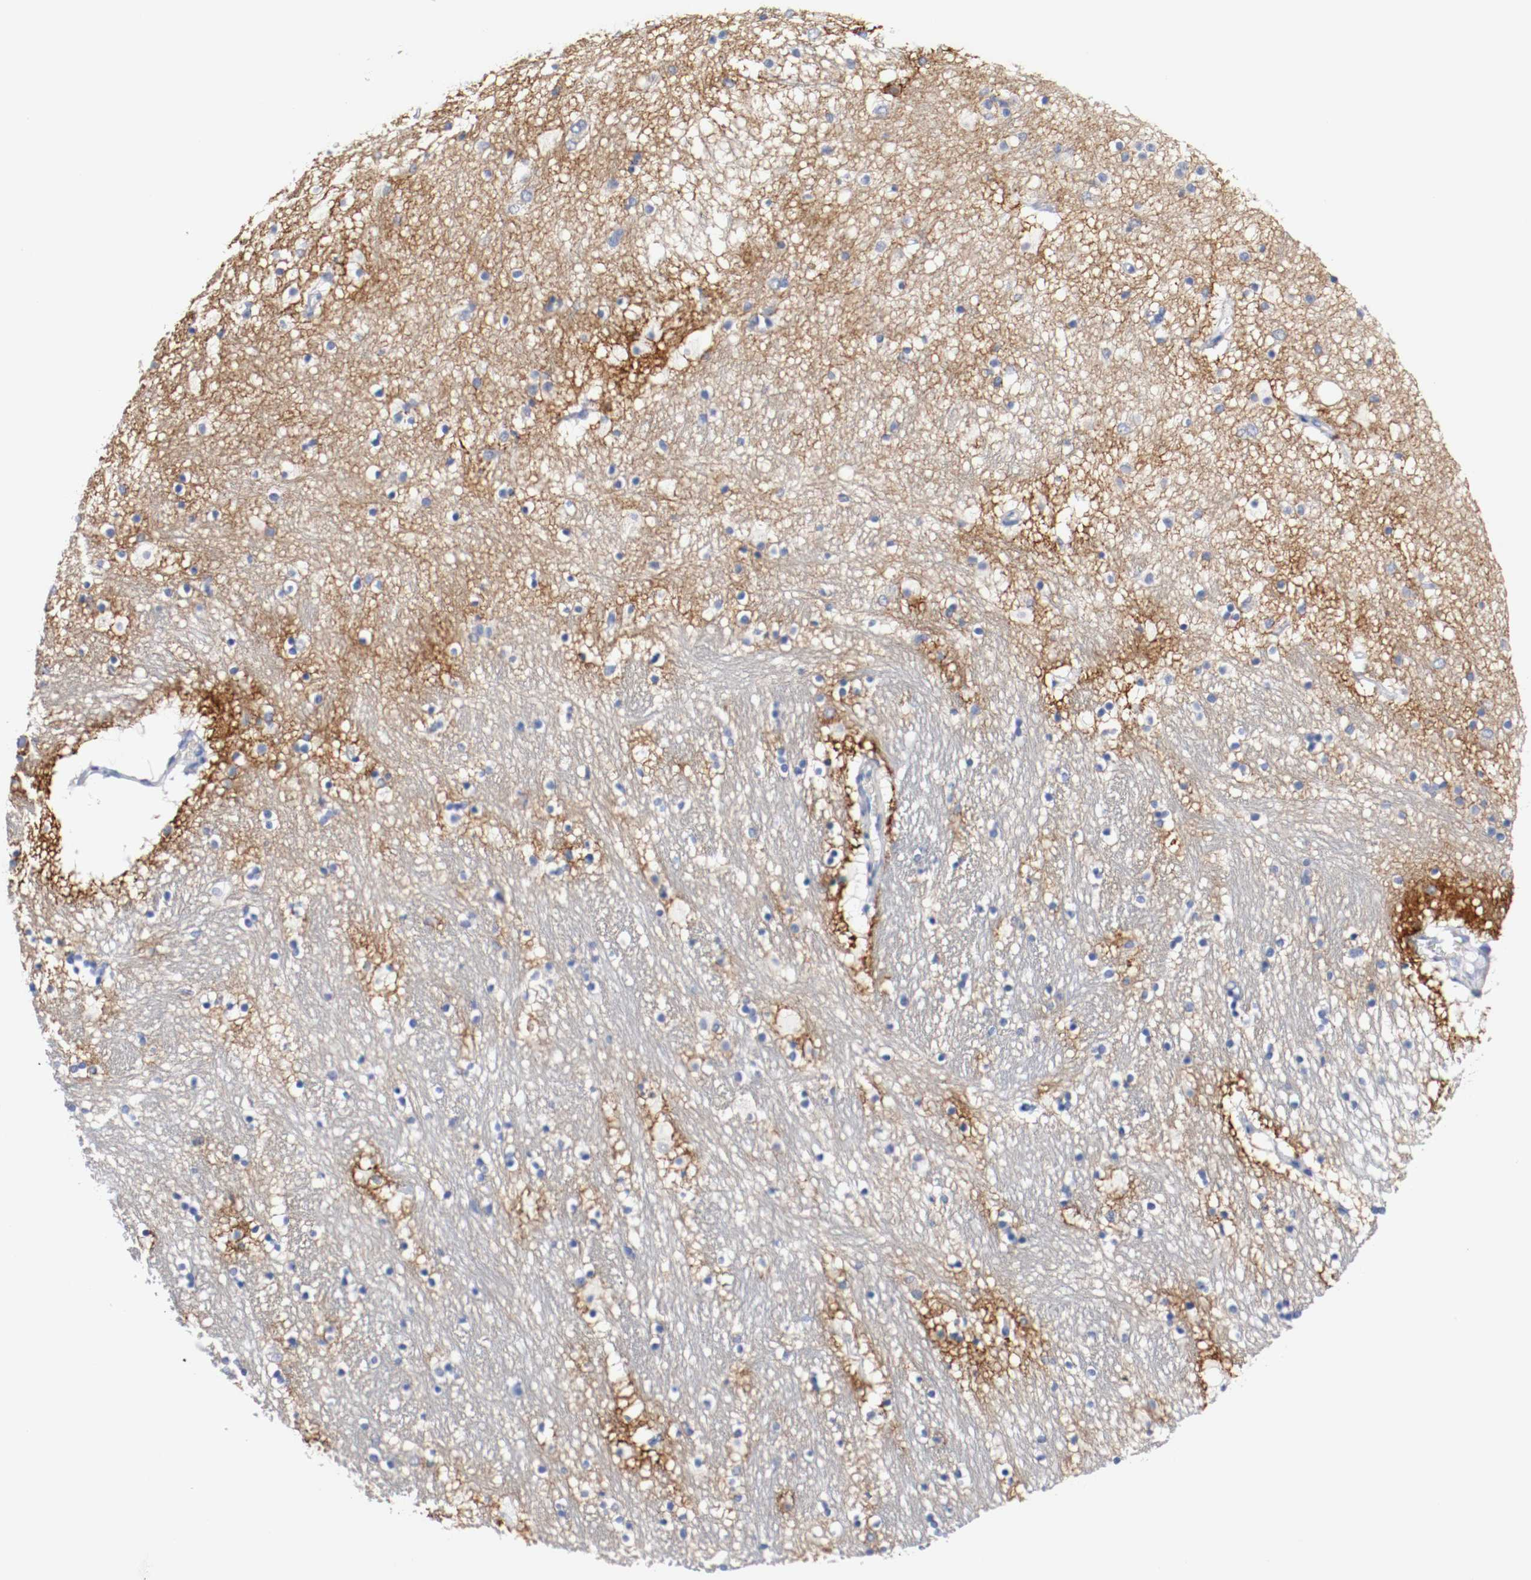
{"staining": {"intensity": "negative", "quantity": "none", "location": "none"}, "tissue": "hippocampus", "cell_type": "Glial cells", "image_type": "normal", "snomed": [{"axis": "morphology", "description": "Normal tissue, NOS"}, {"axis": "topography", "description": "Hippocampus"}], "caption": "This is an immunohistochemistry micrograph of unremarkable hippocampus. There is no positivity in glial cells.", "gene": "TNC", "patient": {"sex": "male", "age": 45}}